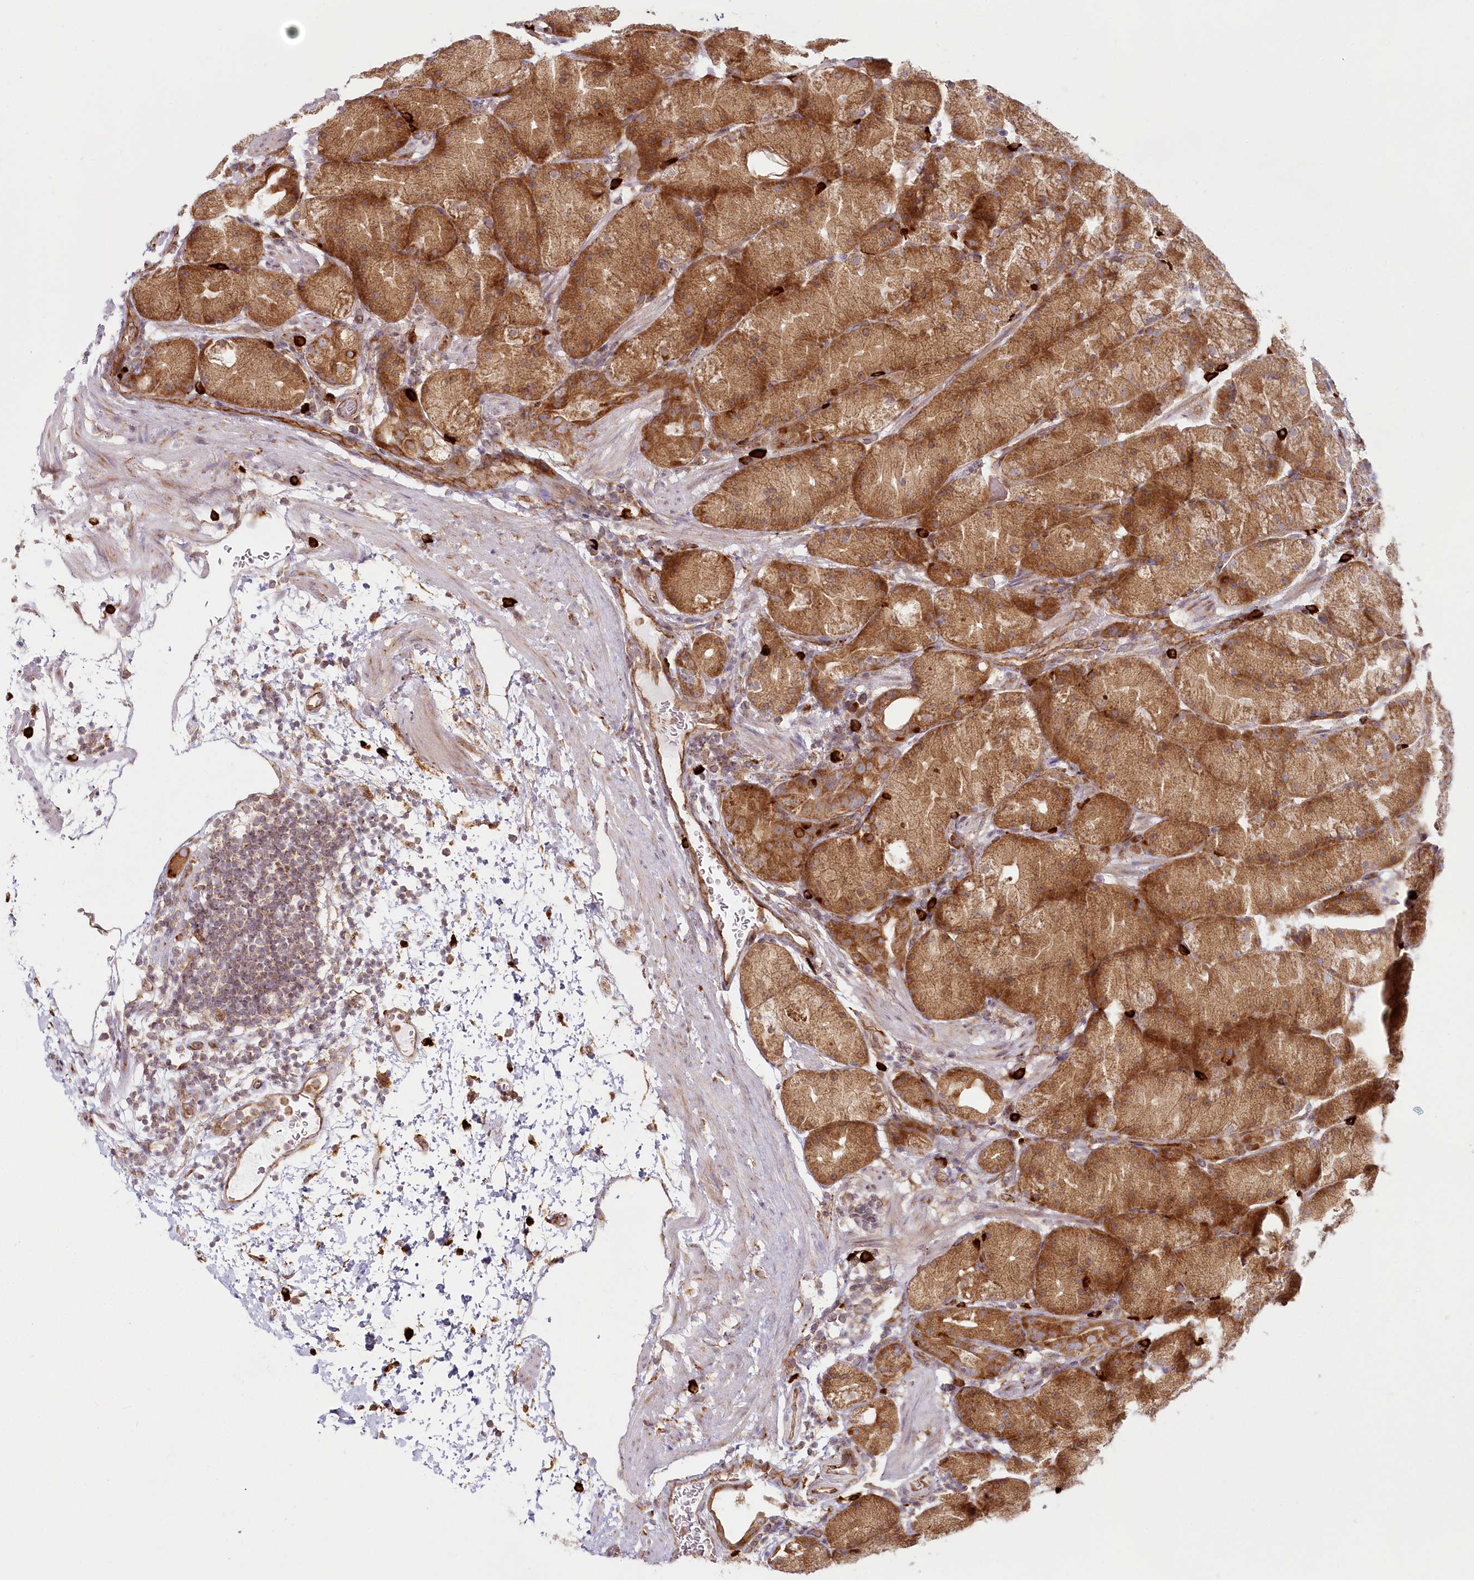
{"staining": {"intensity": "moderate", "quantity": ">75%", "location": "cytoplasmic/membranous"}, "tissue": "stomach", "cell_type": "Glandular cells", "image_type": "normal", "snomed": [{"axis": "morphology", "description": "Normal tissue, NOS"}, {"axis": "topography", "description": "Stomach, upper"}, {"axis": "topography", "description": "Stomach"}], "caption": "Stomach stained with IHC exhibits moderate cytoplasmic/membranous expression in approximately >75% of glandular cells. (DAB IHC with brightfield microscopy, high magnification).", "gene": "HARS2", "patient": {"sex": "male", "age": 48}}